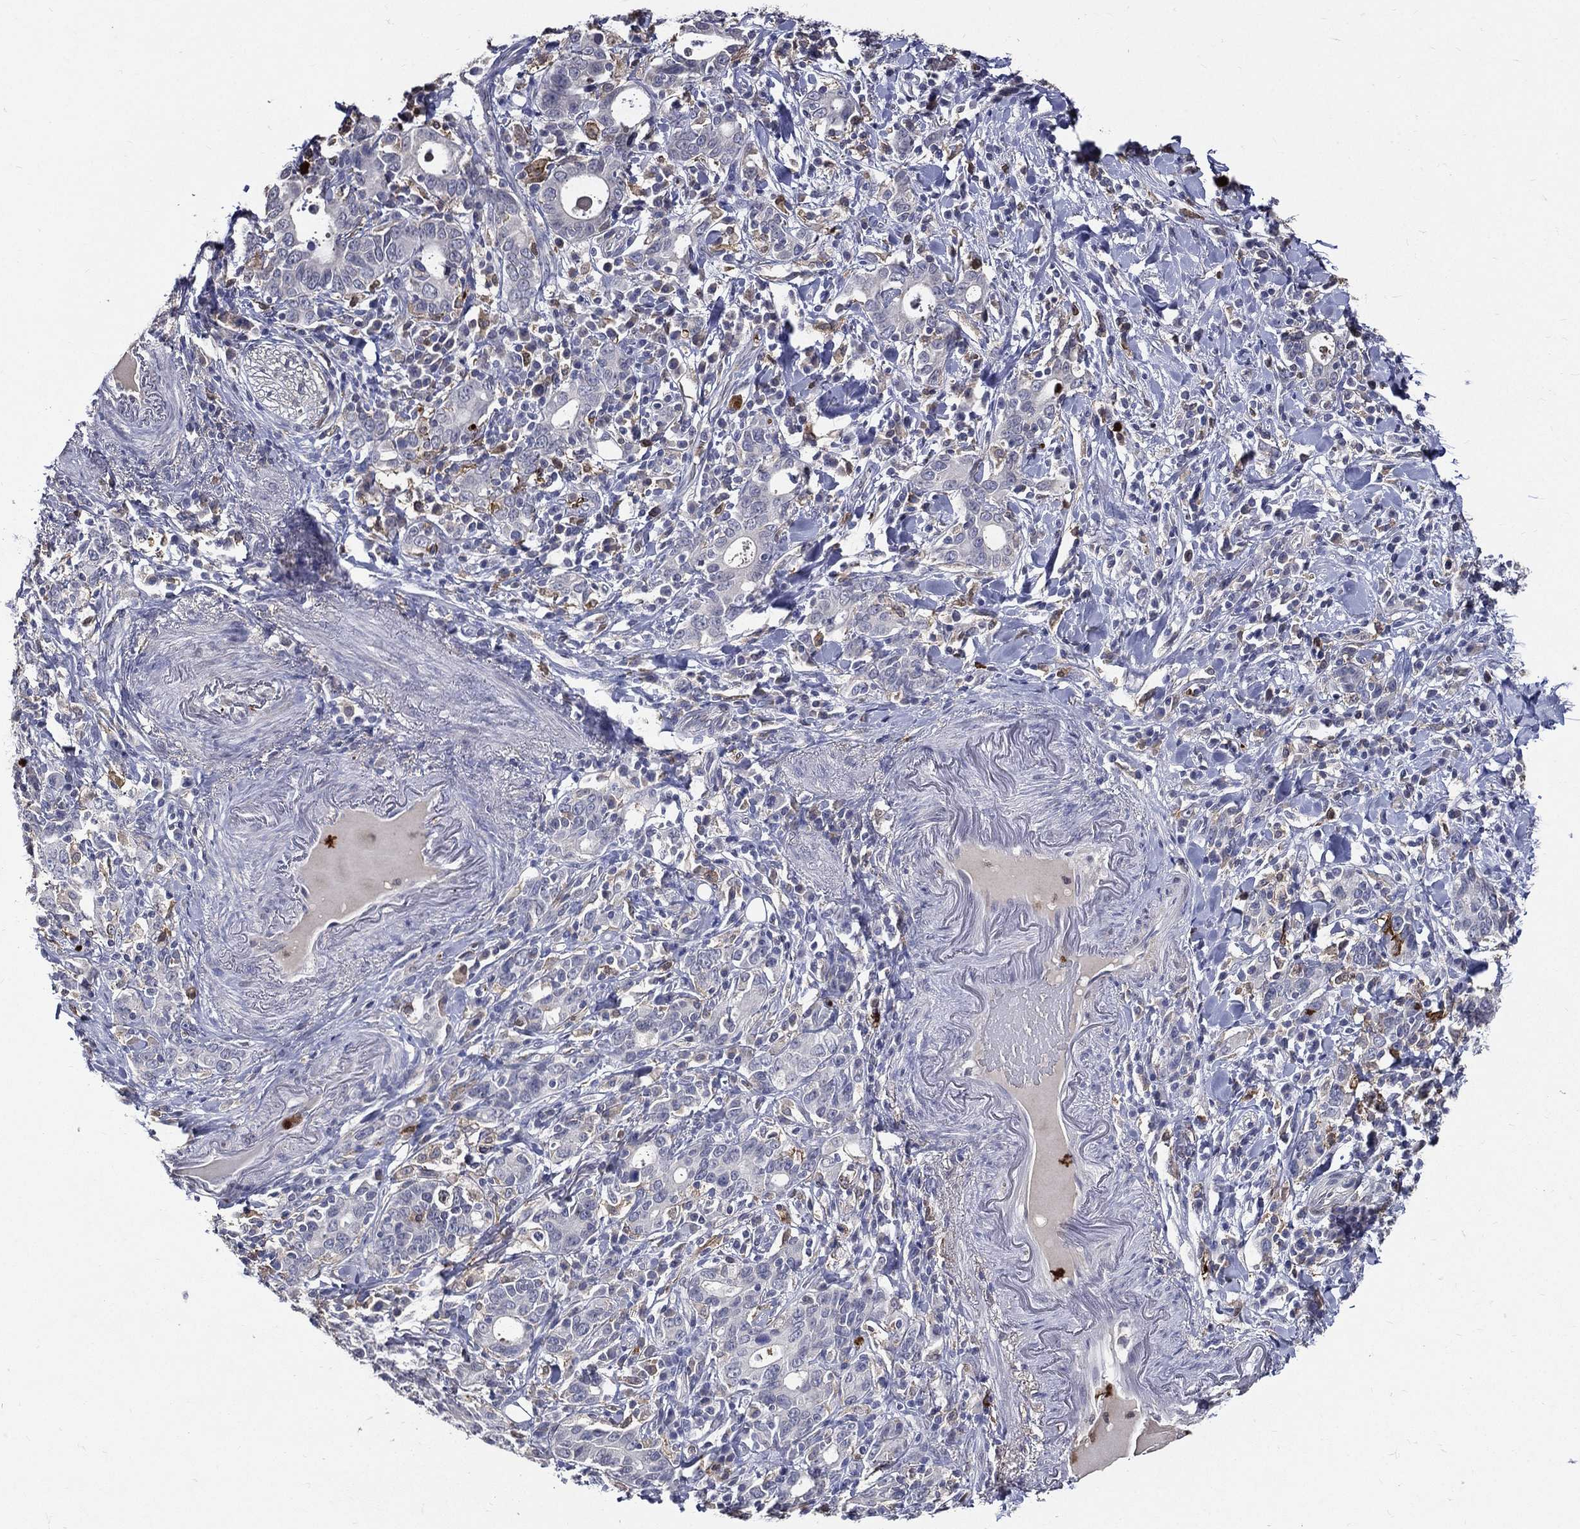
{"staining": {"intensity": "negative", "quantity": "none", "location": "none"}, "tissue": "stomach cancer", "cell_type": "Tumor cells", "image_type": "cancer", "snomed": [{"axis": "morphology", "description": "Adenocarcinoma, NOS"}, {"axis": "topography", "description": "Stomach"}], "caption": "The micrograph demonstrates no significant positivity in tumor cells of stomach cancer.", "gene": "GPR171", "patient": {"sex": "male", "age": 79}}